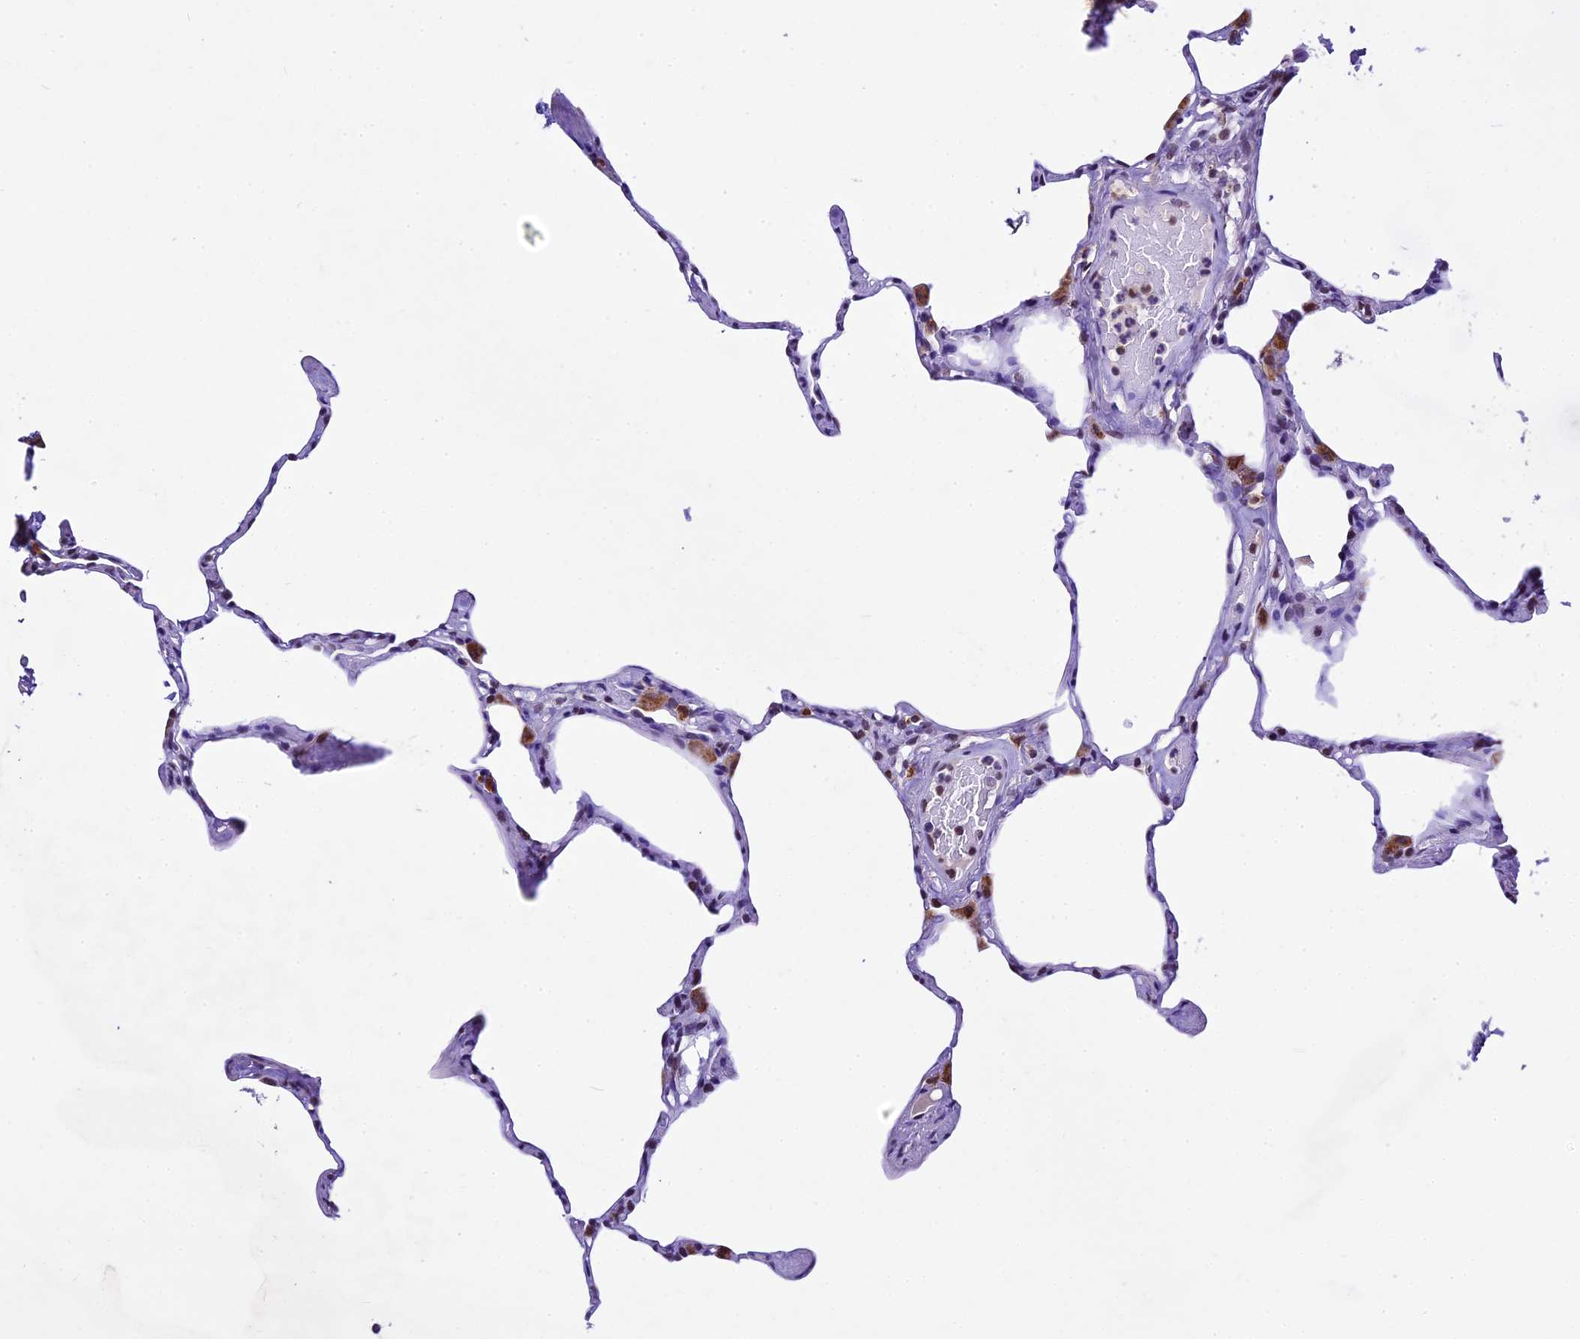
{"staining": {"intensity": "moderate", "quantity": "<25%", "location": "nuclear"}, "tissue": "lung", "cell_type": "Alveolar cells", "image_type": "normal", "snomed": [{"axis": "morphology", "description": "Normal tissue, NOS"}, {"axis": "topography", "description": "Lung"}], "caption": "Lung stained with immunohistochemistry demonstrates moderate nuclear expression in about <25% of alveolar cells. (DAB = brown stain, brightfield microscopy at high magnification).", "gene": "CARS2", "patient": {"sex": "male", "age": 65}}